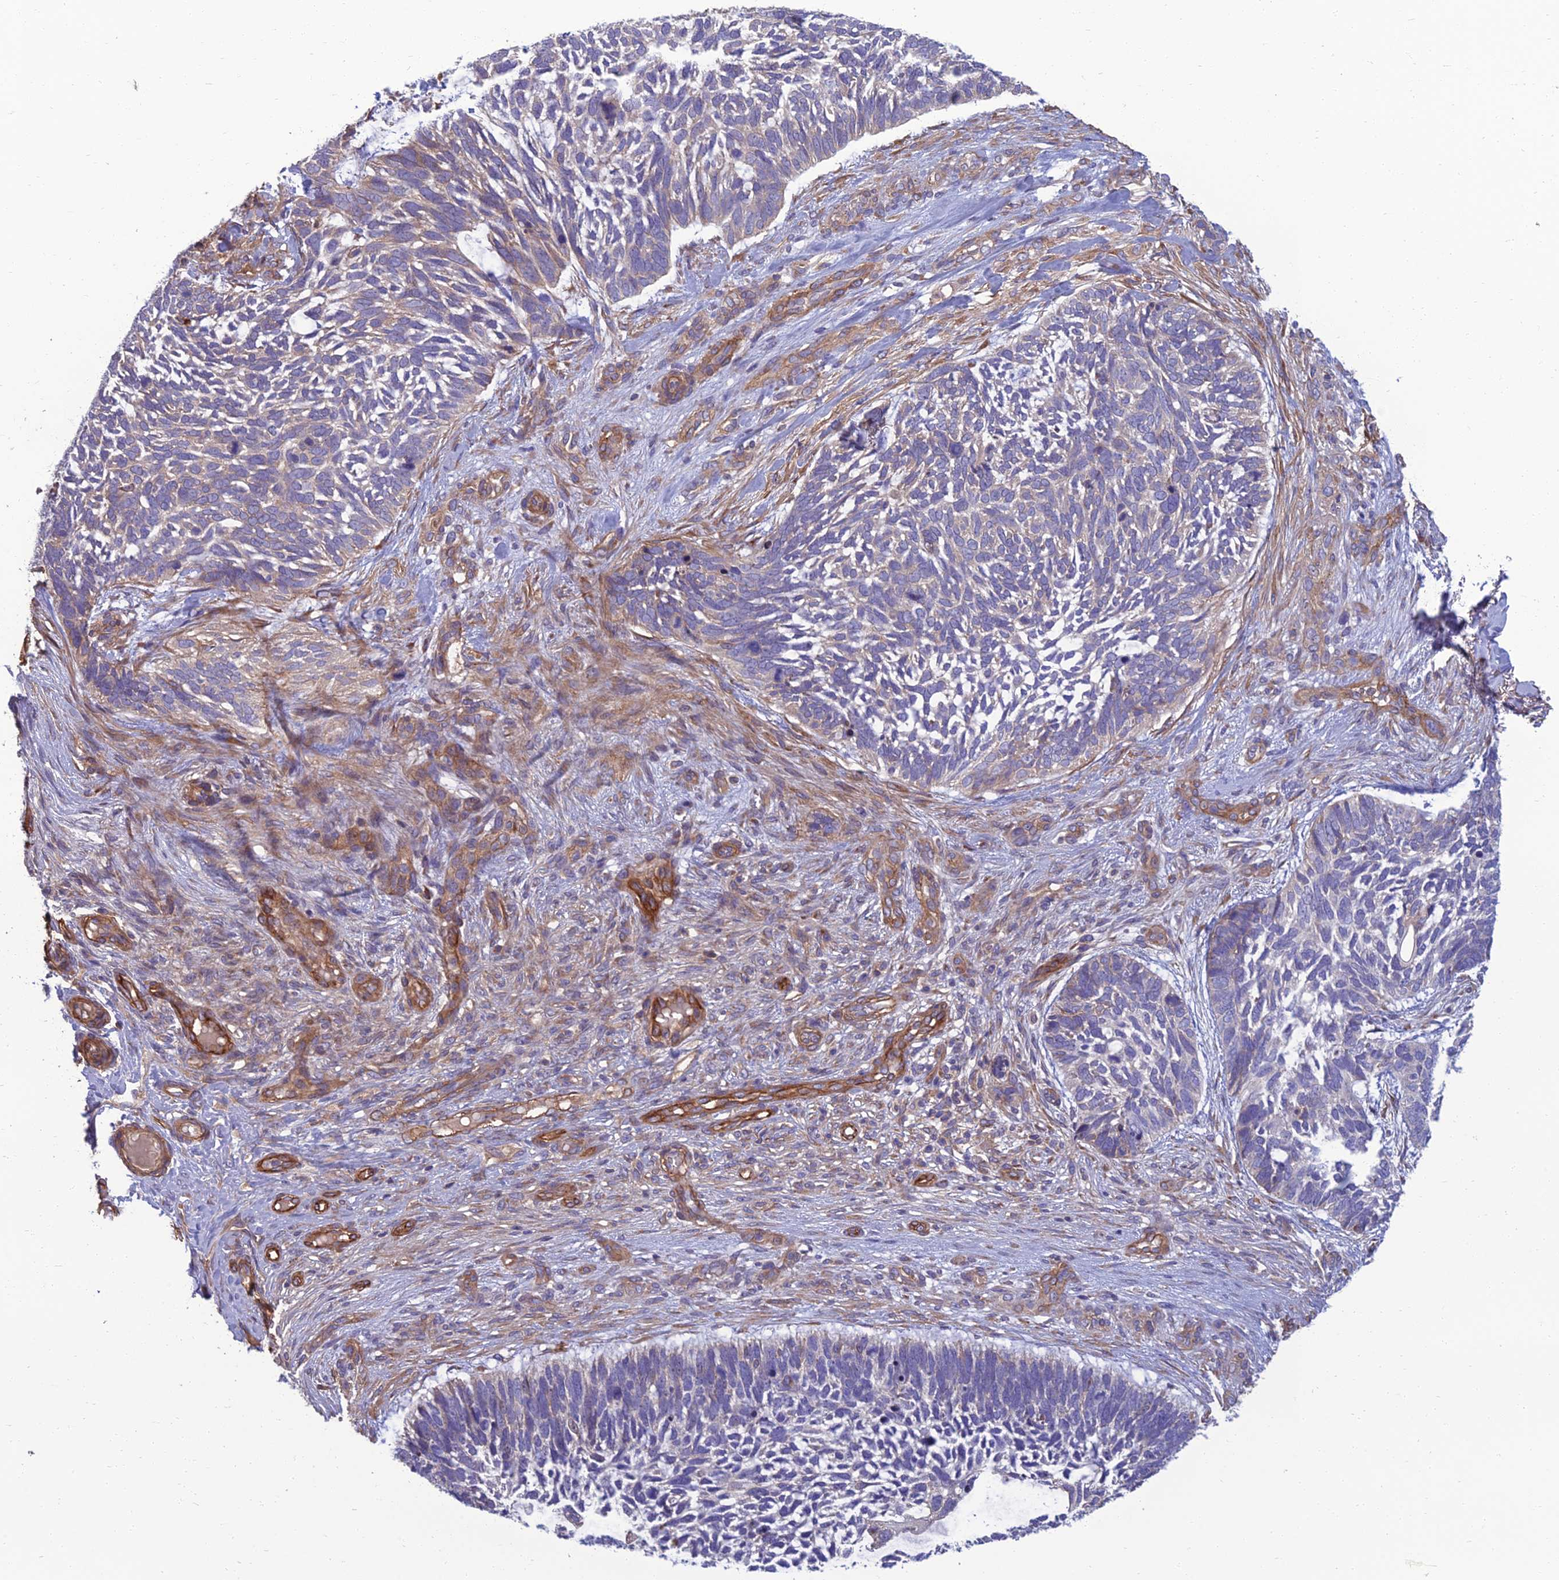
{"staining": {"intensity": "negative", "quantity": "none", "location": "none"}, "tissue": "skin cancer", "cell_type": "Tumor cells", "image_type": "cancer", "snomed": [{"axis": "morphology", "description": "Basal cell carcinoma"}, {"axis": "topography", "description": "Skin"}], "caption": "This is an IHC histopathology image of skin cancer. There is no staining in tumor cells.", "gene": "WDR24", "patient": {"sex": "male", "age": 88}}